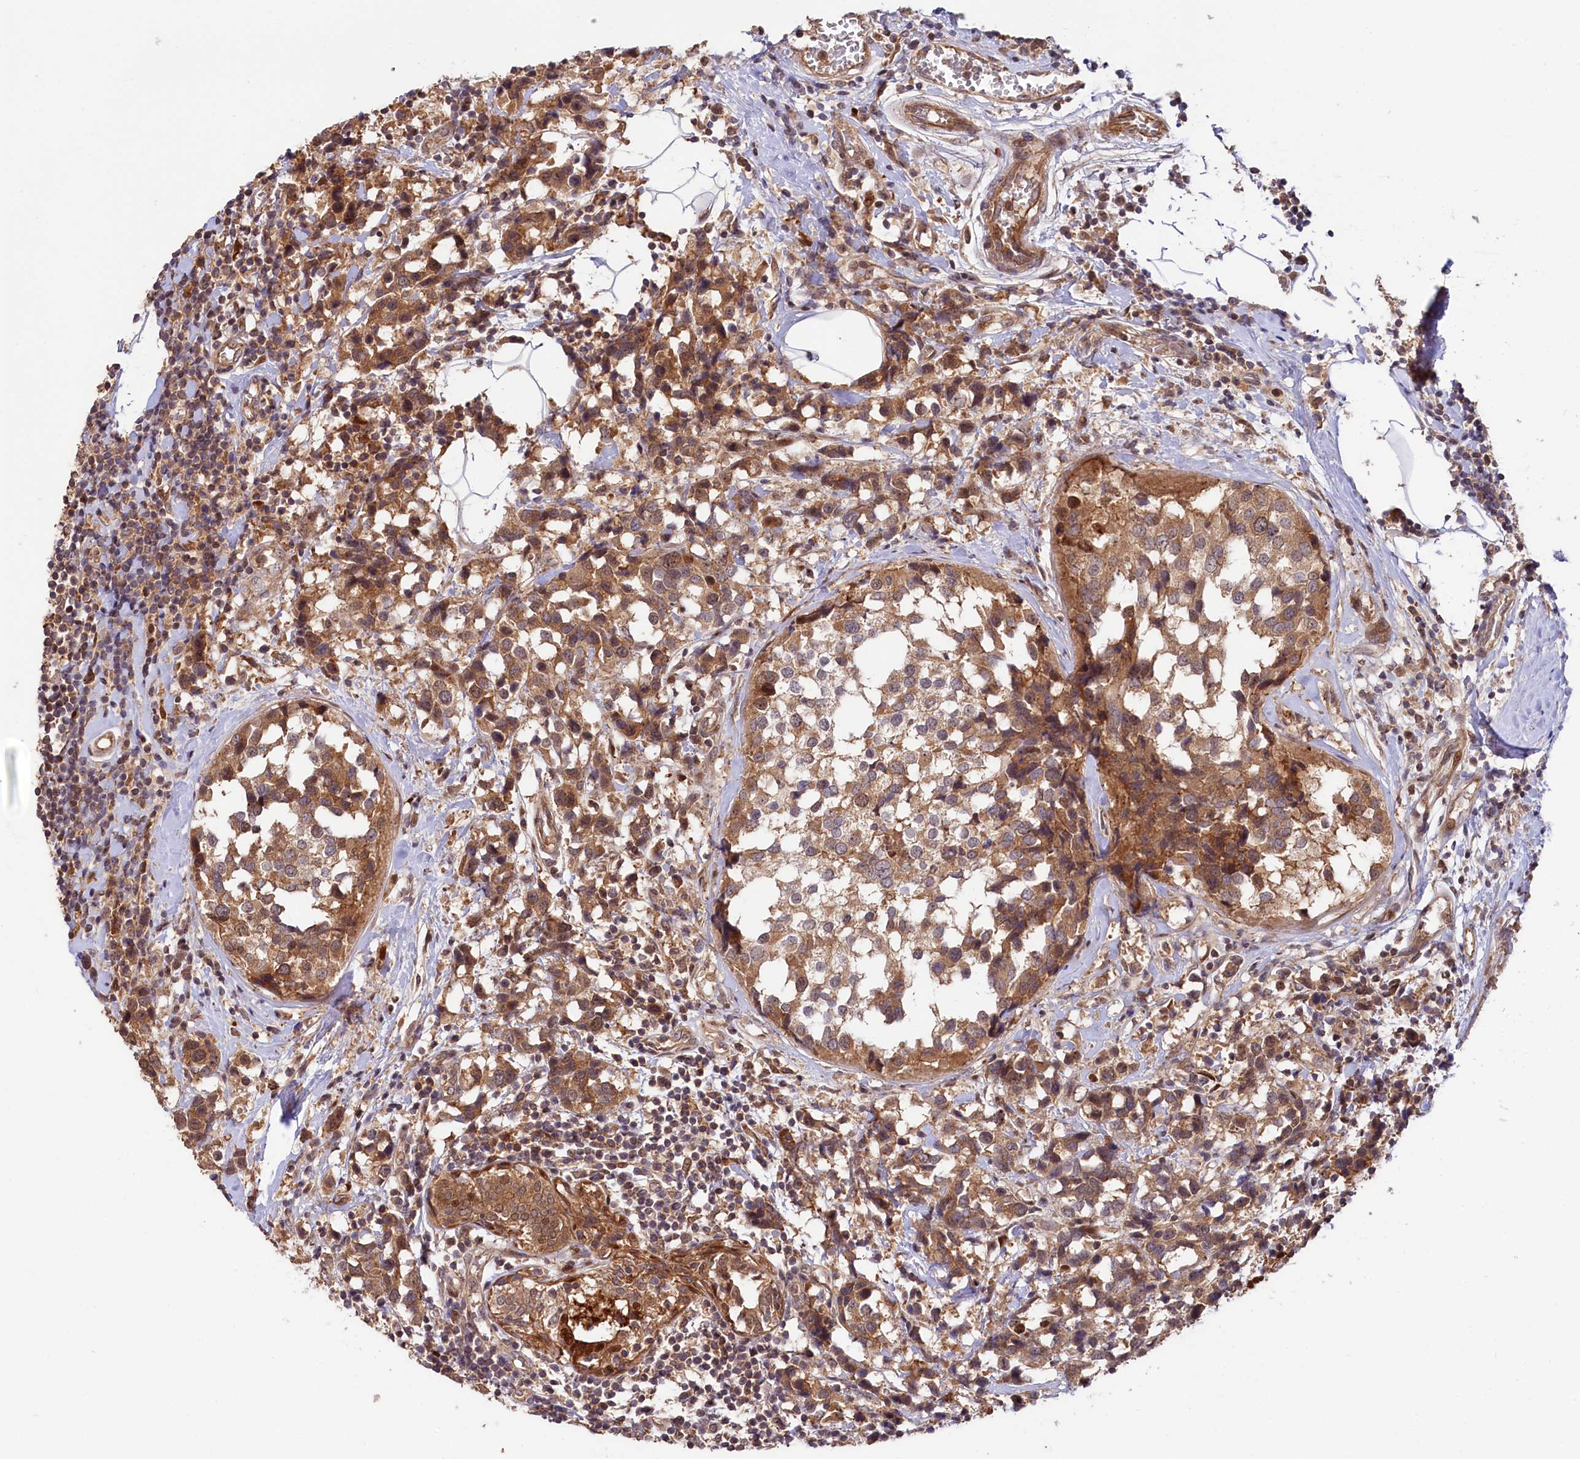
{"staining": {"intensity": "moderate", "quantity": ">75%", "location": "cytoplasmic/membranous"}, "tissue": "breast cancer", "cell_type": "Tumor cells", "image_type": "cancer", "snomed": [{"axis": "morphology", "description": "Lobular carcinoma"}, {"axis": "topography", "description": "Breast"}], "caption": "Immunohistochemical staining of lobular carcinoma (breast) reveals moderate cytoplasmic/membranous protein staining in about >75% of tumor cells. (brown staining indicates protein expression, while blue staining denotes nuclei).", "gene": "NEDD1", "patient": {"sex": "female", "age": 59}}